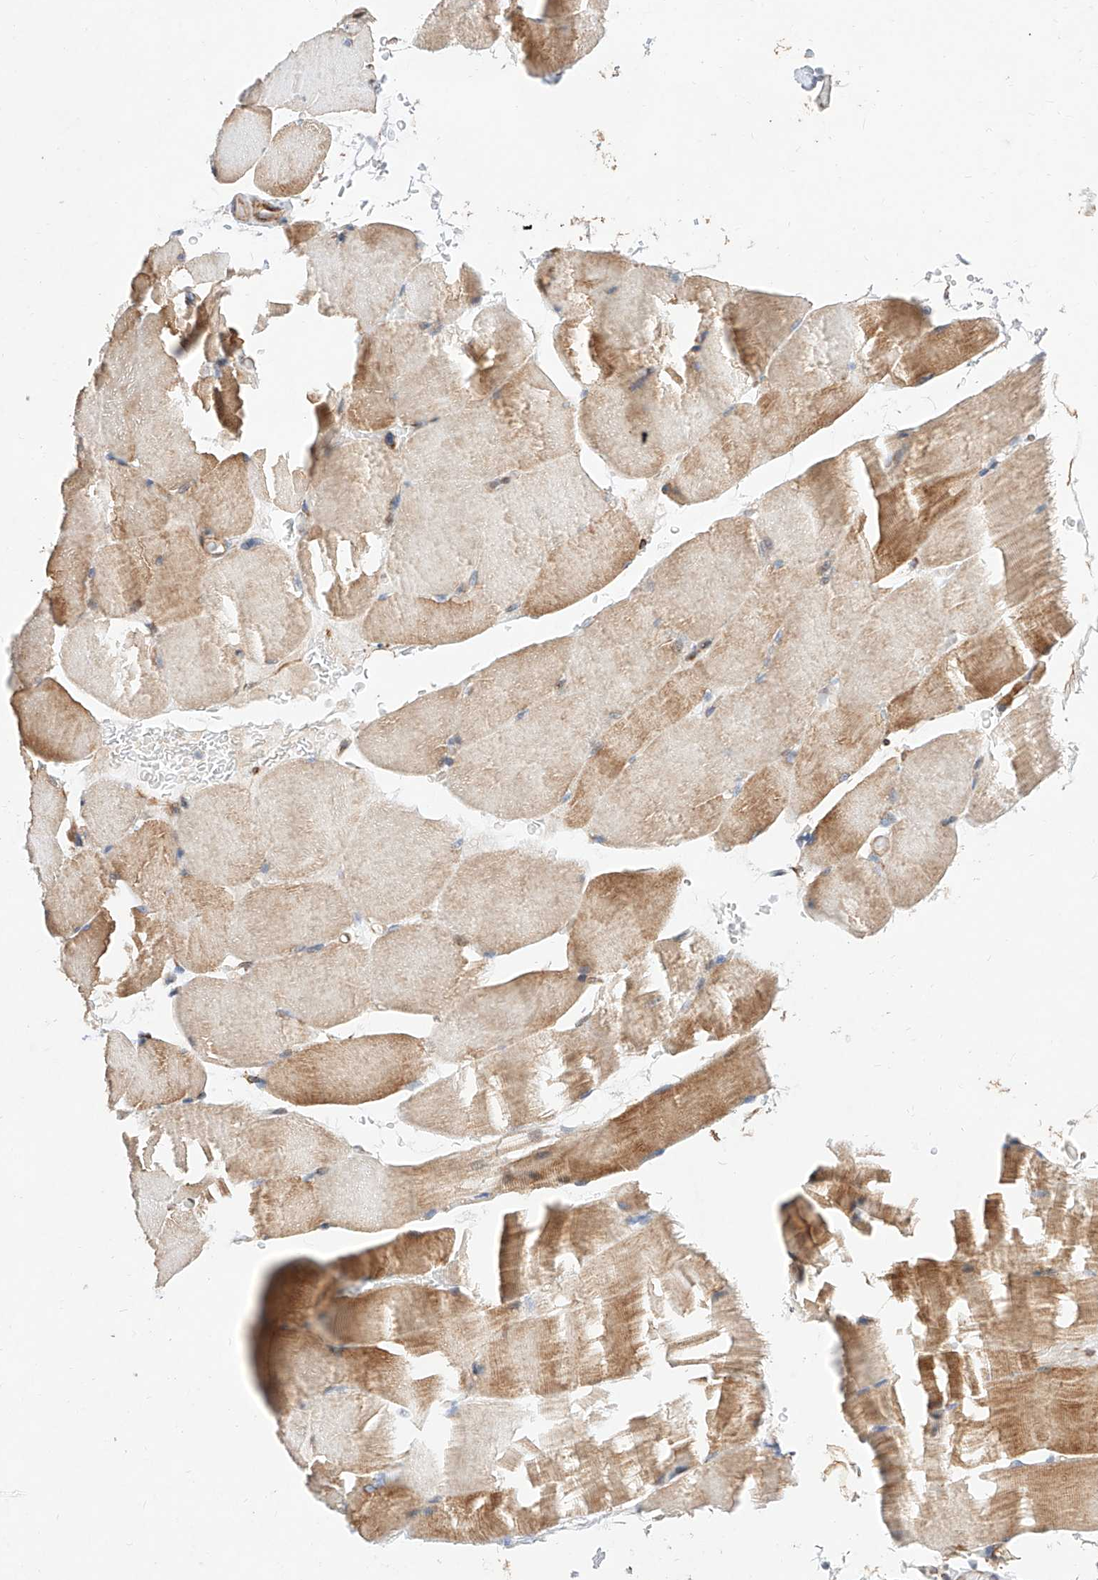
{"staining": {"intensity": "moderate", "quantity": "25%-75%", "location": "cytoplasmic/membranous"}, "tissue": "skeletal muscle", "cell_type": "Myocytes", "image_type": "normal", "snomed": [{"axis": "morphology", "description": "Normal tissue, NOS"}, {"axis": "topography", "description": "Skeletal muscle"}, {"axis": "topography", "description": "Parathyroid gland"}], "caption": "Brown immunohistochemical staining in normal human skeletal muscle exhibits moderate cytoplasmic/membranous staining in approximately 25%-75% of myocytes. (Brightfield microscopy of DAB IHC at high magnification).", "gene": "ATP9B", "patient": {"sex": "female", "age": 37}}